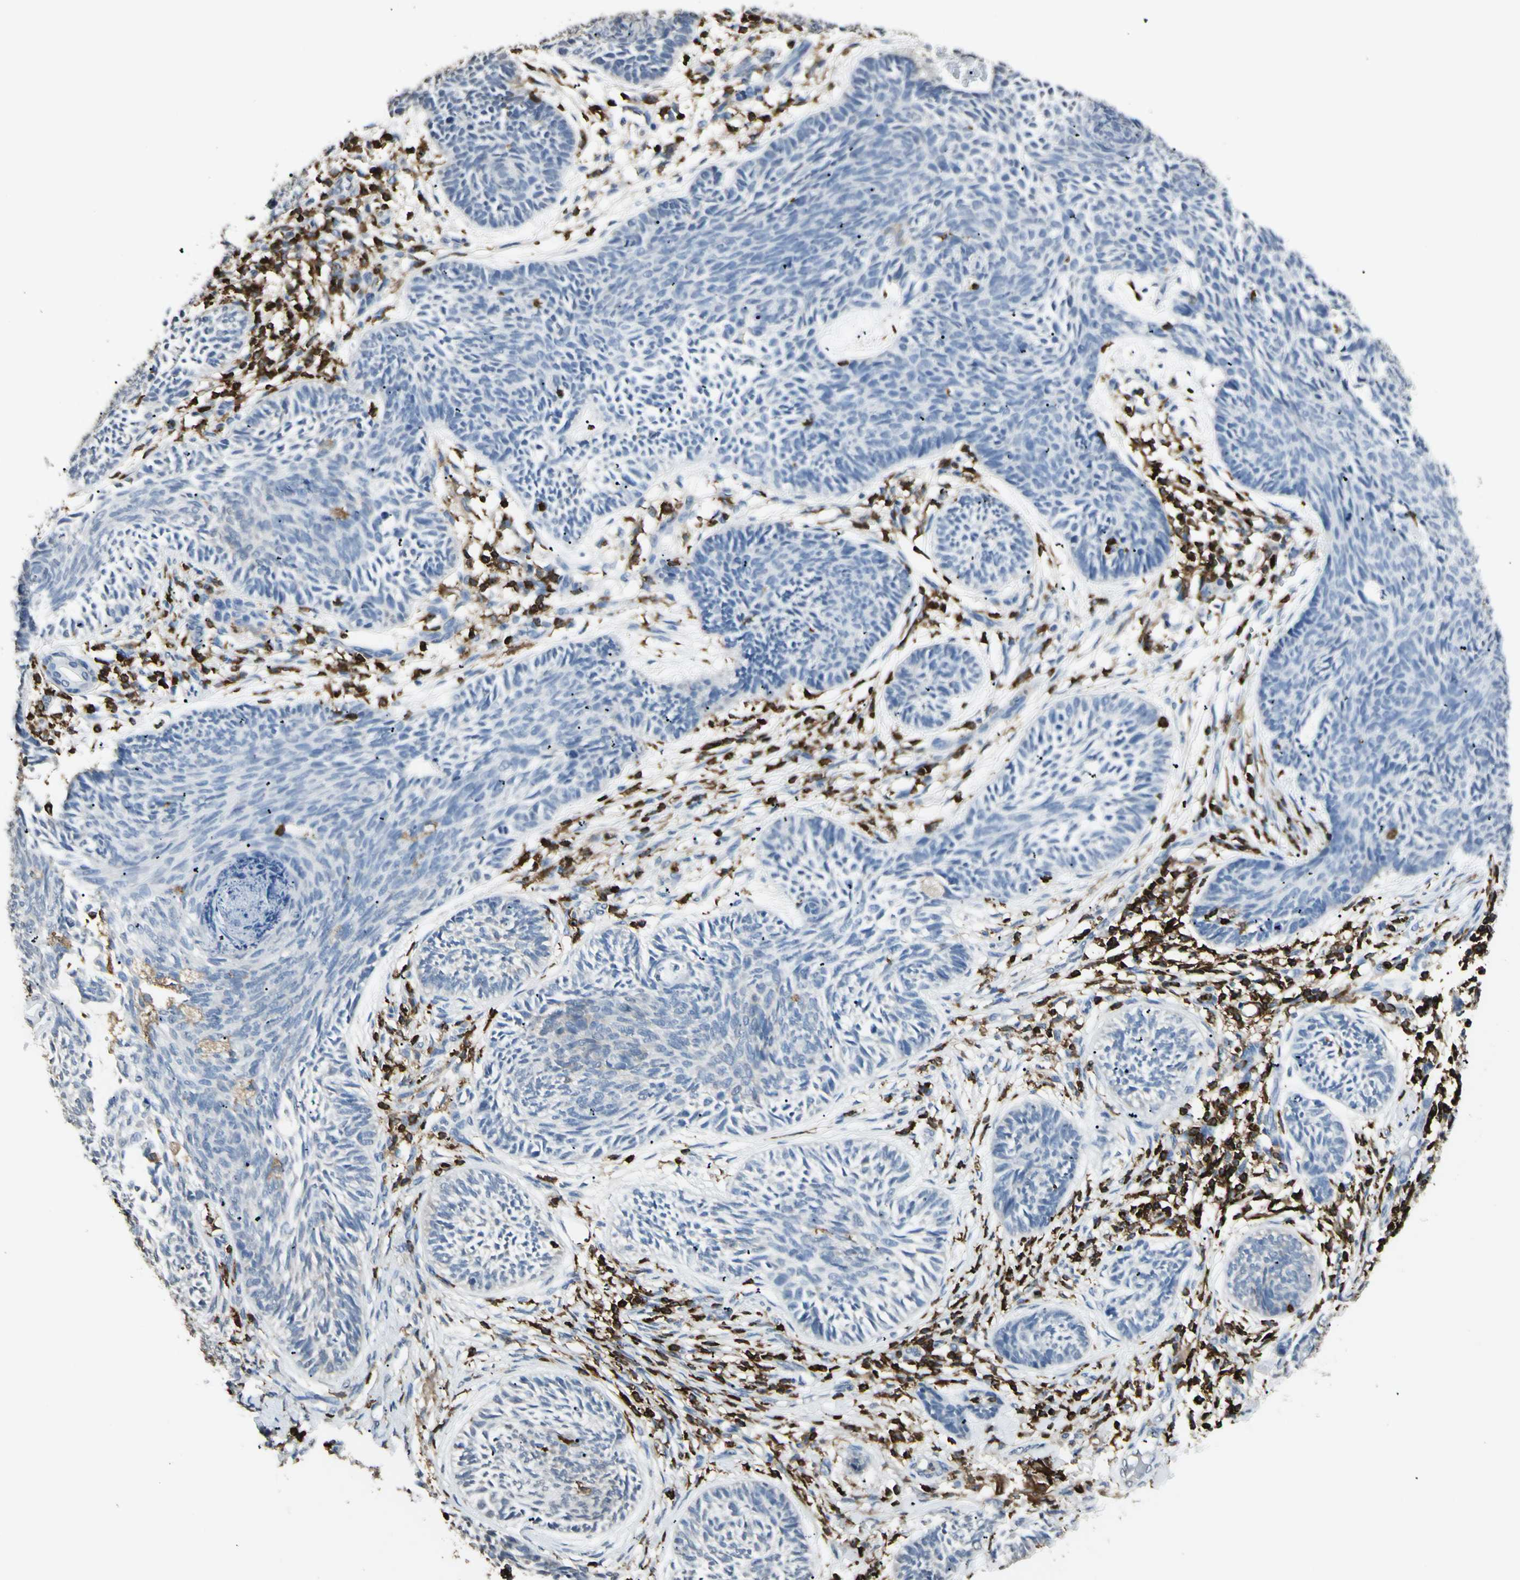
{"staining": {"intensity": "negative", "quantity": "none", "location": "none"}, "tissue": "skin cancer", "cell_type": "Tumor cells", "image_type": "cancer", "snomed": [{"axis": "morphology", "description": "Papilloma, NOS"}, {"axis": "morphology", "description": "Basal cell carcinoma"}, {"axis": "topography", "description": "Skin"}], "caption": "The immunohistochemistry (IHC) histopathology image has no significant staining in tumor cells of papilloma (skin) tissue. (Brightfield microscopy of DAB (3,3'-diaminobenzidine) immunohistochemistry (IHC) at high magnification).", "gene": "PSTPIP1", "patient": {"sex": "male", "age": 87}}